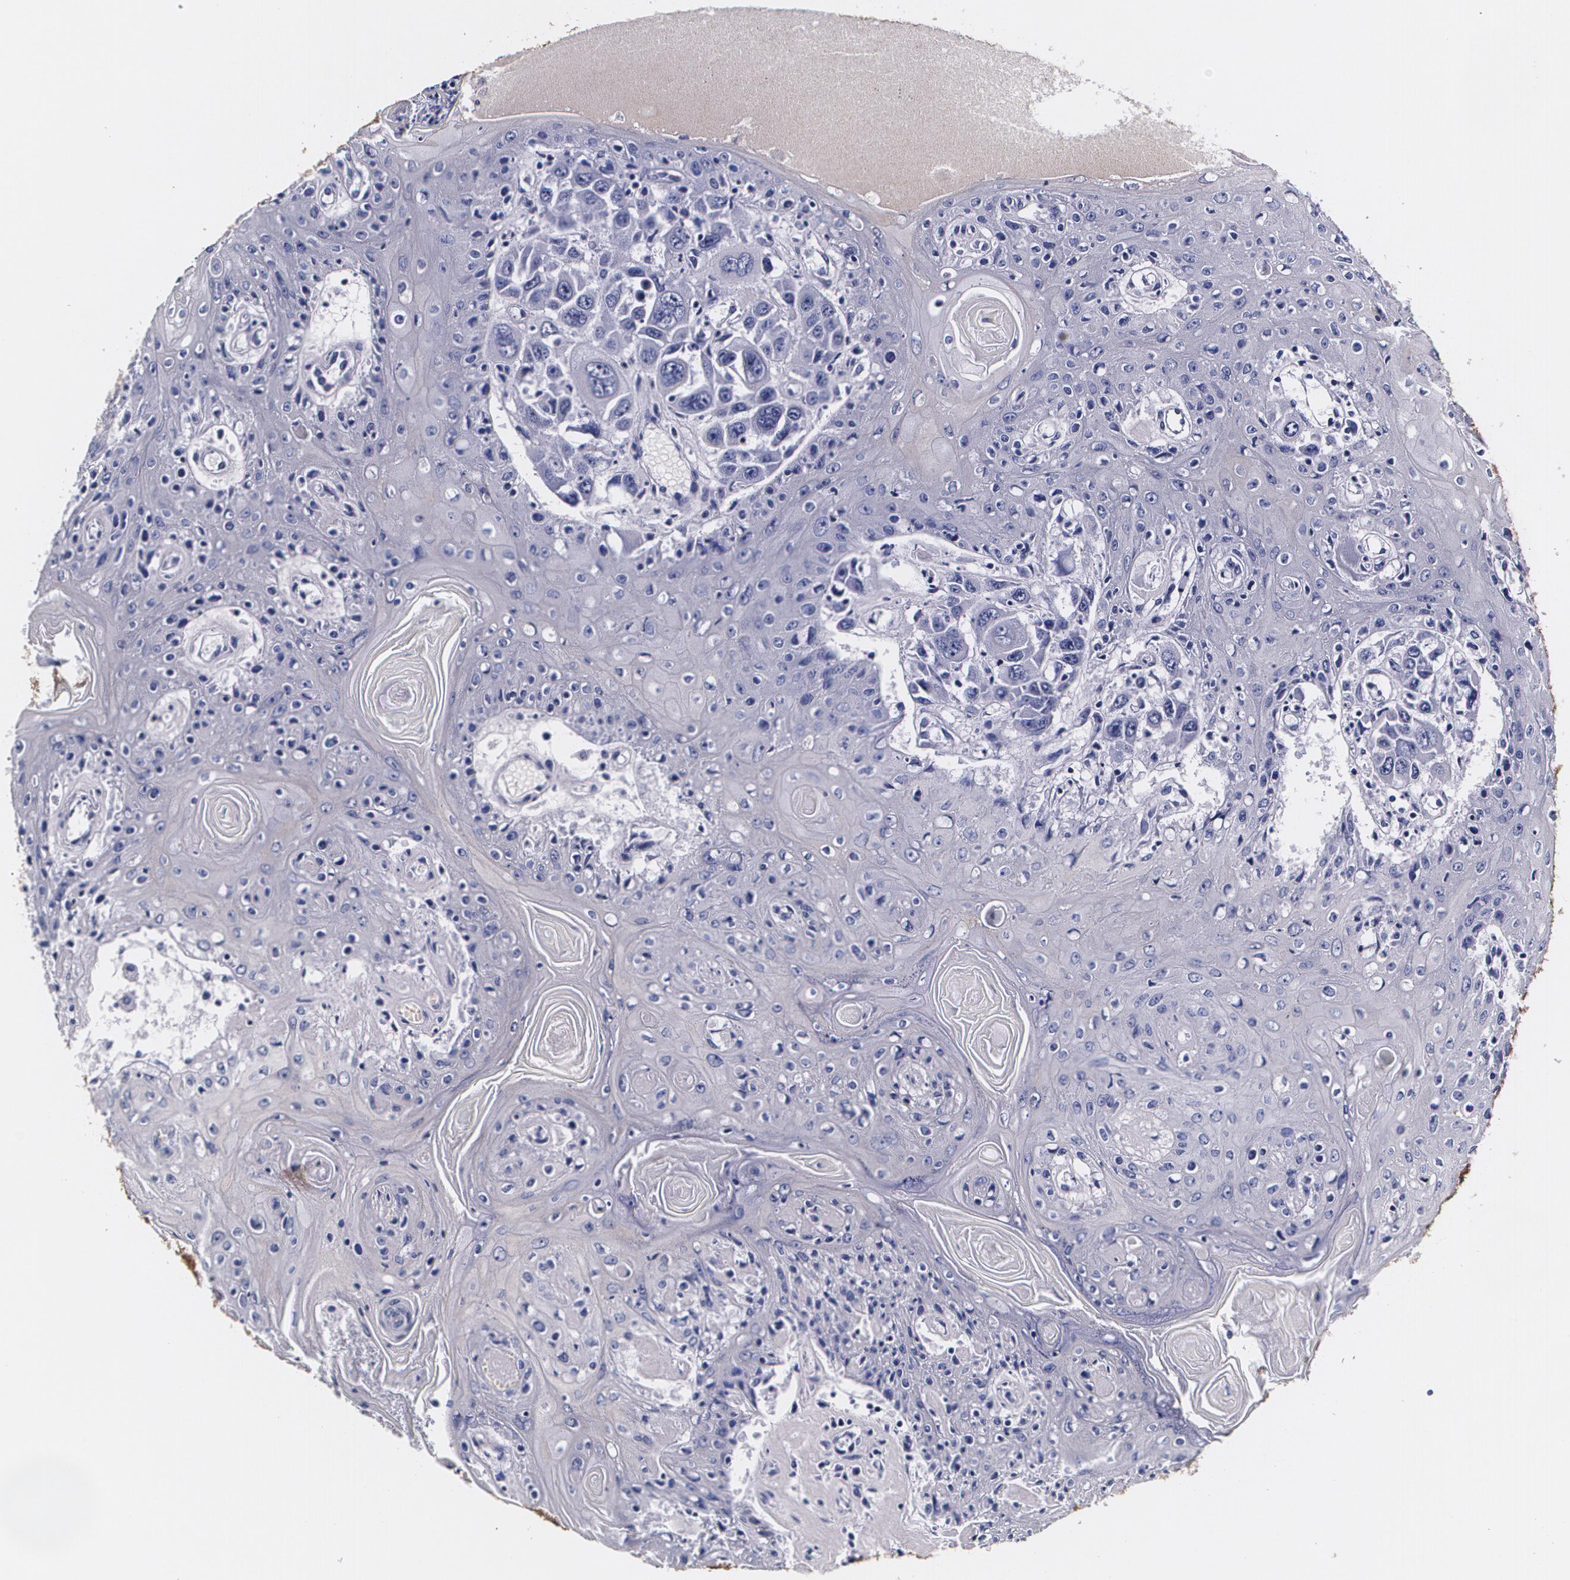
{"staining": {"intensity": "negative", "quantity": "none", "location": "none"}, "tissue": "head and neck cancer", "cell_type": "Tumor cells", "image_type": "cancer", "snomed": [{"axis": "morphology", "description": "Squamous cell carcinoma, NOS"}, {"axis": "topography", "description": "Oral tissue"}, {"axis": "topography", "description": "Head-Neck"}], "caption": "The immunohistochemistry histopathology image has no significant positivity in tumor cells of head and neck squamous cell carcinoma tissue.", "gene": "TTR", "patient": {"sex": "female", "age": 76}}